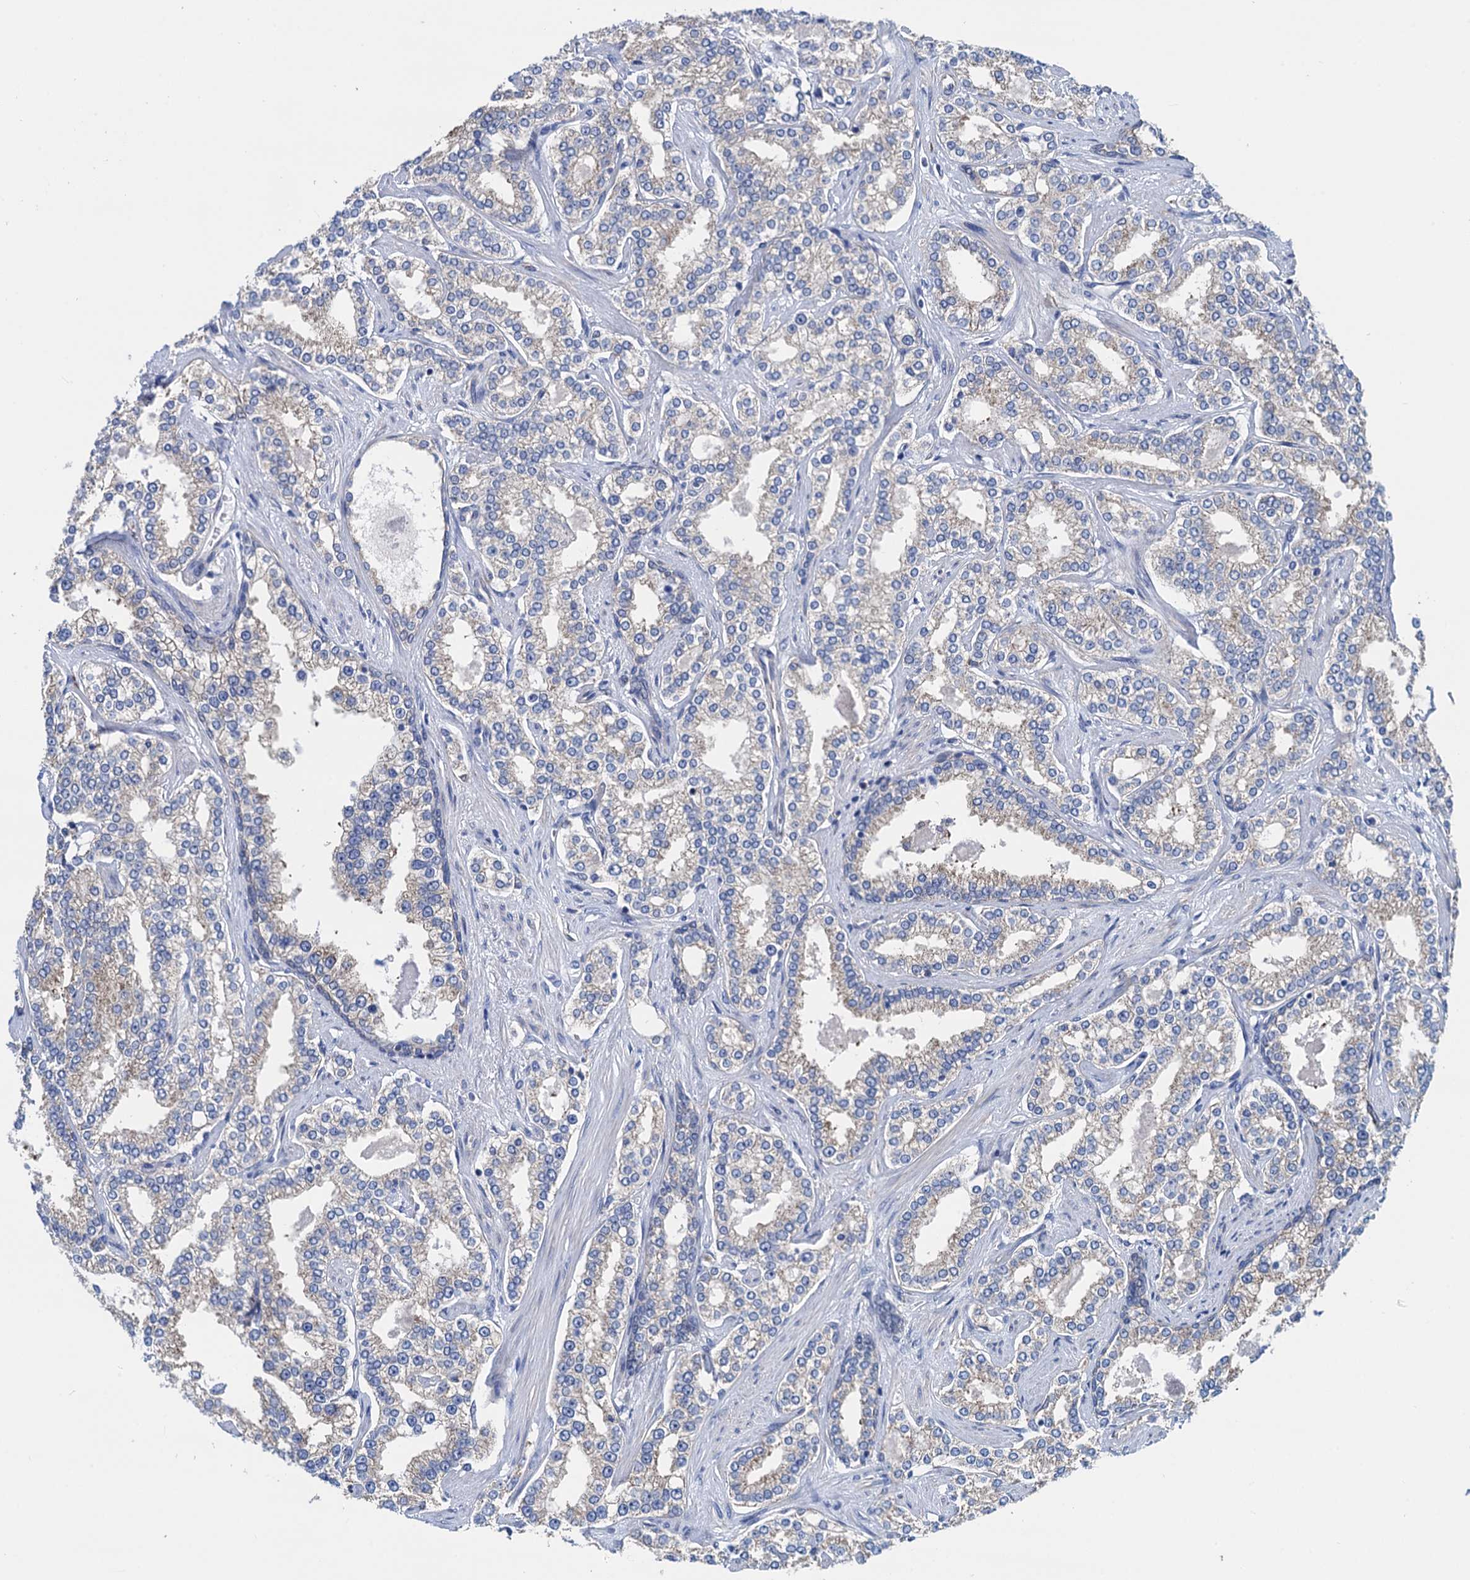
{"staining": {"intensity": "weak", "quantity": "<25%", "location": "cytoplasmic/membranous"}, "tissue": "prostate cancer", "cell_type": "Tumor cells", "image_type": "cancer", "snomed": [{"axis": "morphology", "description": "Normal tissue, NOS"}, {"axis": "morphology", "description": "Adenocarcinoma, High grade"}, {"axis": "topography", "description": "Prostate"}], "caption": "Prostate adenocarcinoma (high-grade) was stained to show a protein in brown. There is no significant positivity in tumor cells.", "gene": "SLC12A7", "patient": {"sex": "male", "age": 83}}